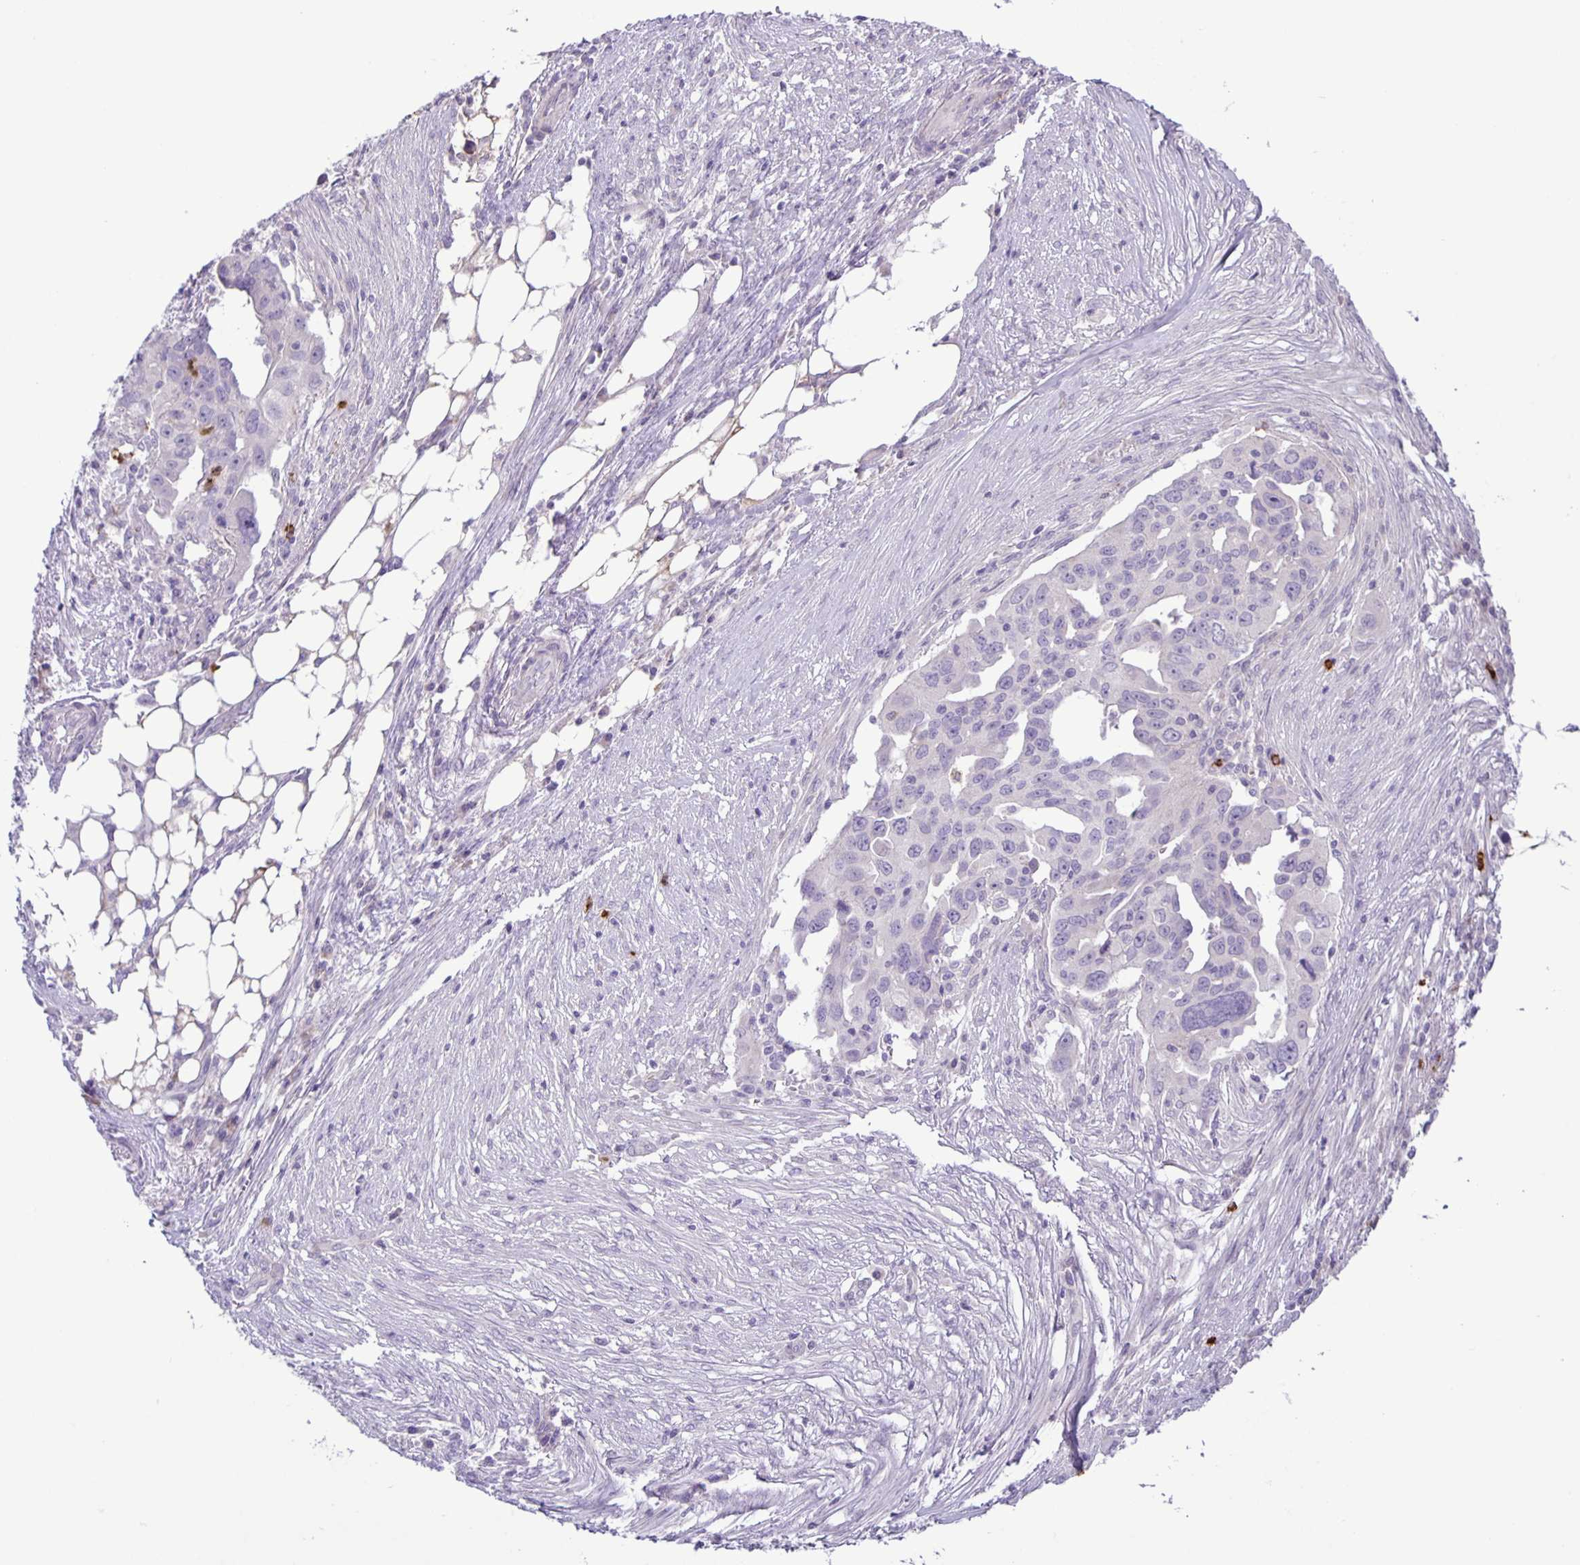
{"staining": {"intensity": "negative", "quantity": "none", "location": "none"}, "tissue": "ovarian cancer", "cell_type": "Tumor cells", "image_type": "cancer", "snomed": [{"axis": "morphology", "description": "Carcinoma, endometroid"}, {"axis": "morphology", "description": "Cystadenocarcinoma, serous, NOS"}, {"axis": "topography", "description": "Ovary"}], "caption": "High magnification brightfield microscopy of serous cystadenocarcinoma (ovarian) stained with DAB (brown) and counterstained with hematoxylin (blue): tumor cells show no significant positivity. Brightfield microscopy of IHC stained with DAB (brown) and hematoxylin (blue), captured at high magnification.", "gene": "ADCK1", "patient": {"sex": "female", "age": 45}}